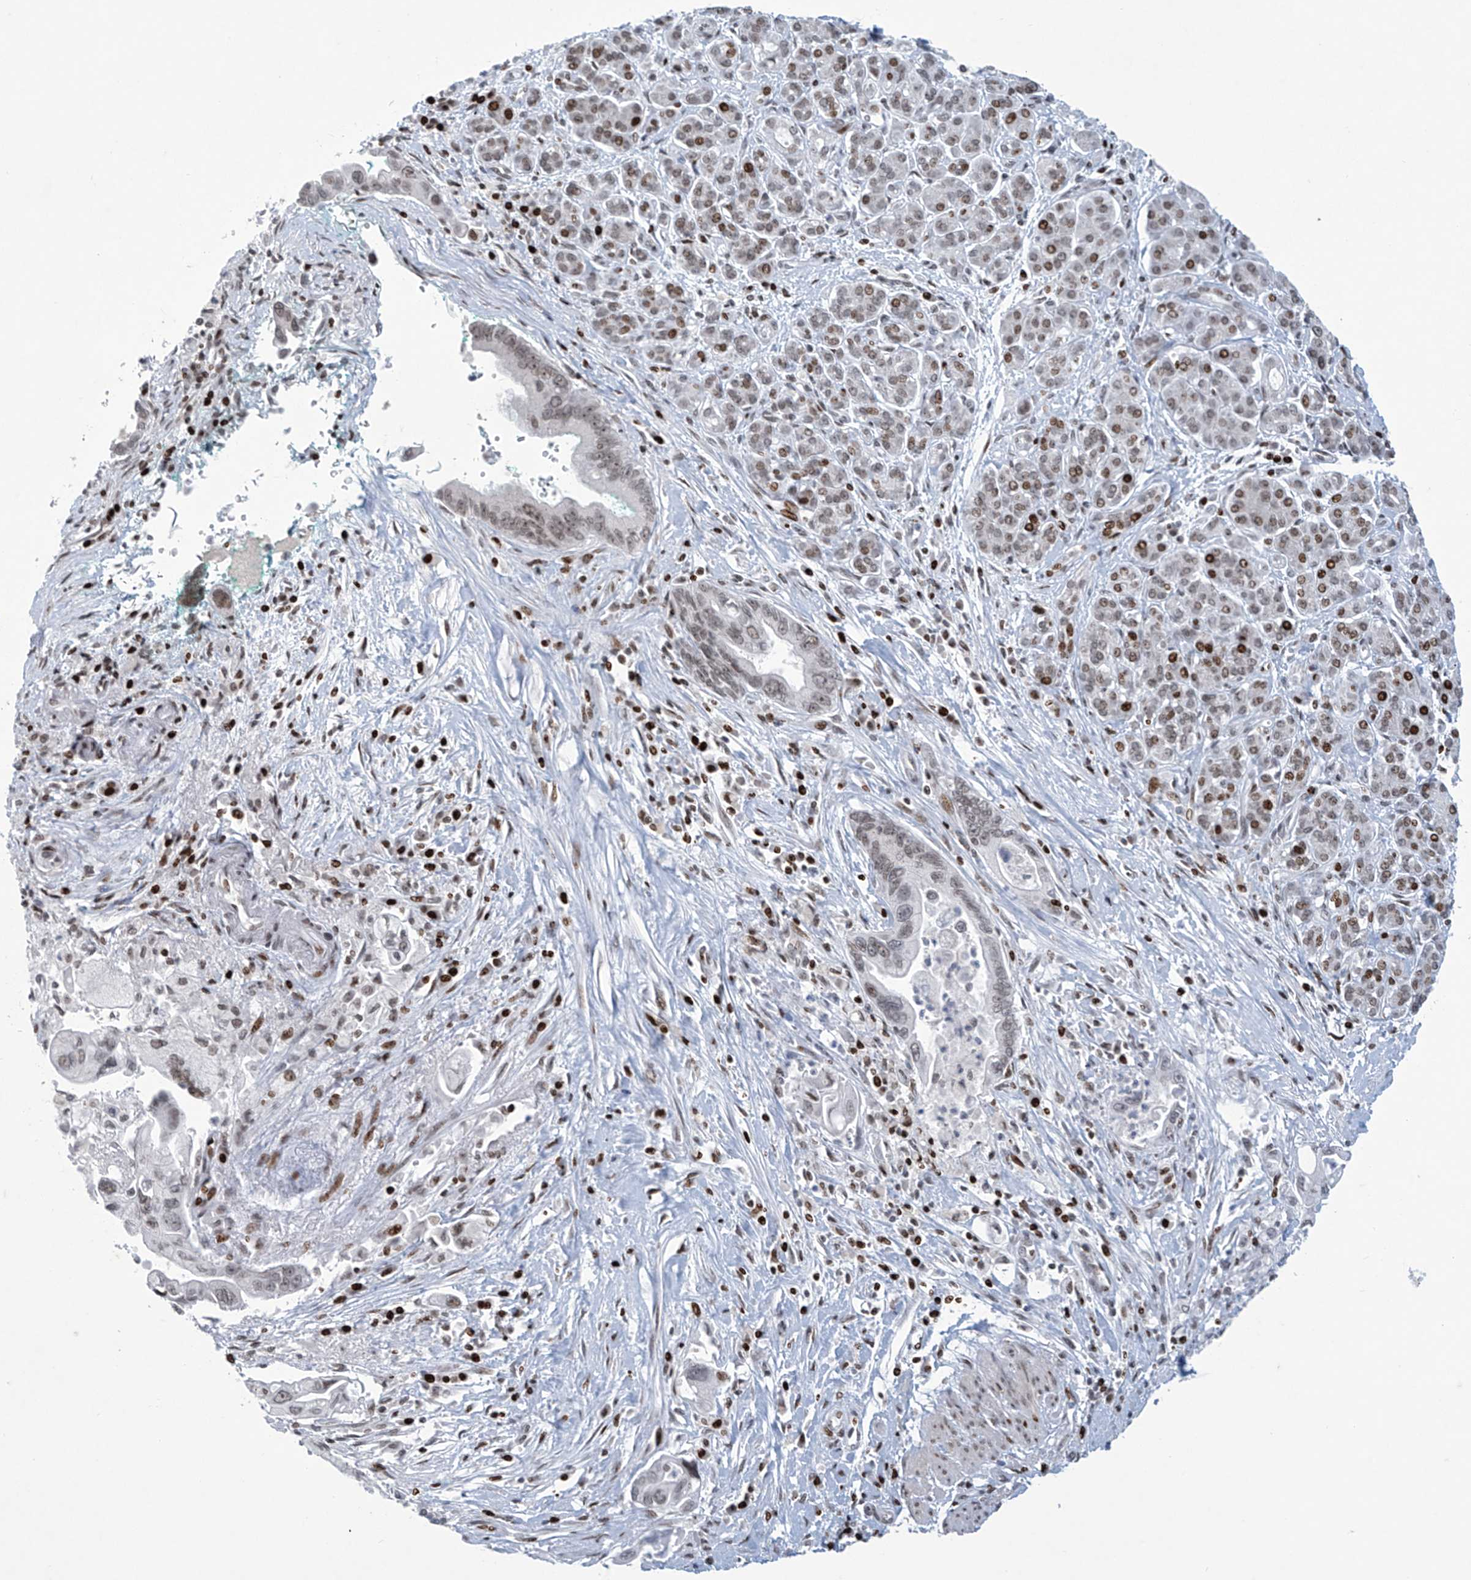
{"staining": {"intensity": "weak", "quantity": "25%-75%", "location": "nuclear"}, "tissue": "pancreatic cancer", "cell_type": "Tumor cells", "image_type": "cancer", "snomed": [{"axis": "morphology", "description": "Adenocarcinoma, NOS"}, {"axis": "topography", "description": "Pancreas"}], "caption": "A brown stain highlights weak nuclear expression of a protein in adenocarcinoma (pancreatic) tumor cells.", "gene": "RFX7", "patient": {"sex": "male", "age": 78}}